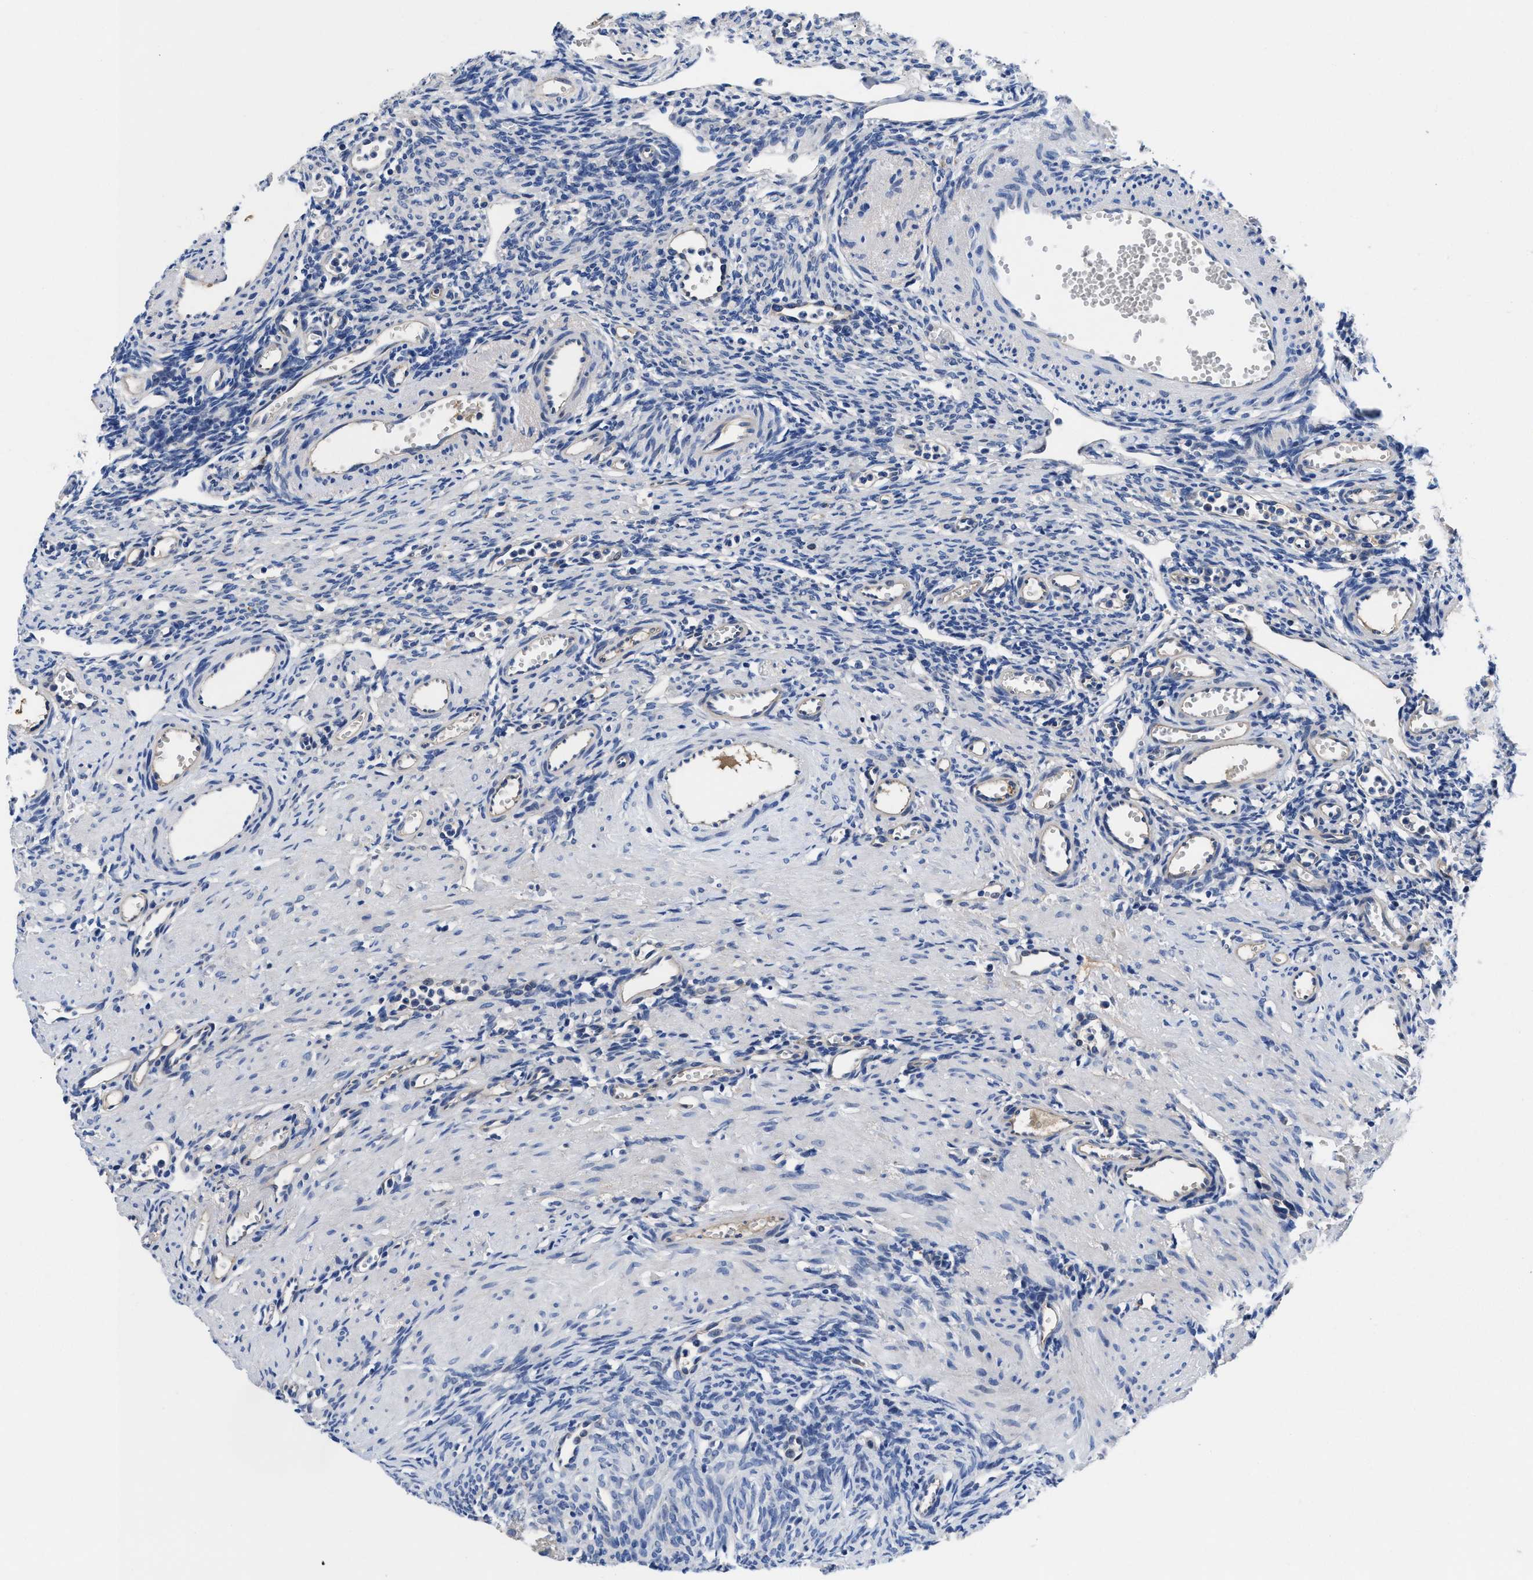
{"staining": {"intensity": "moderate", "quantity": "25%-75%", "location": "cytoplasmic/membranous"}, "tissue": "ovary", "cell_type": "Follicle cells", "image_type": "normal", "snomed": [{"axis": "morphology", "description": "Normal tissue, NOS"}, {"axis": "topography", "description": "Ovary"}], "caption": "Approximately 25%-75% of follicle cells in unremarkable human ovary display moderate cytoplasmic/membranous protein expression as visualized by brown immunohistochemical staining.", "gene": "DHRS13", "patient": {"sex": "female", "age": 33}}